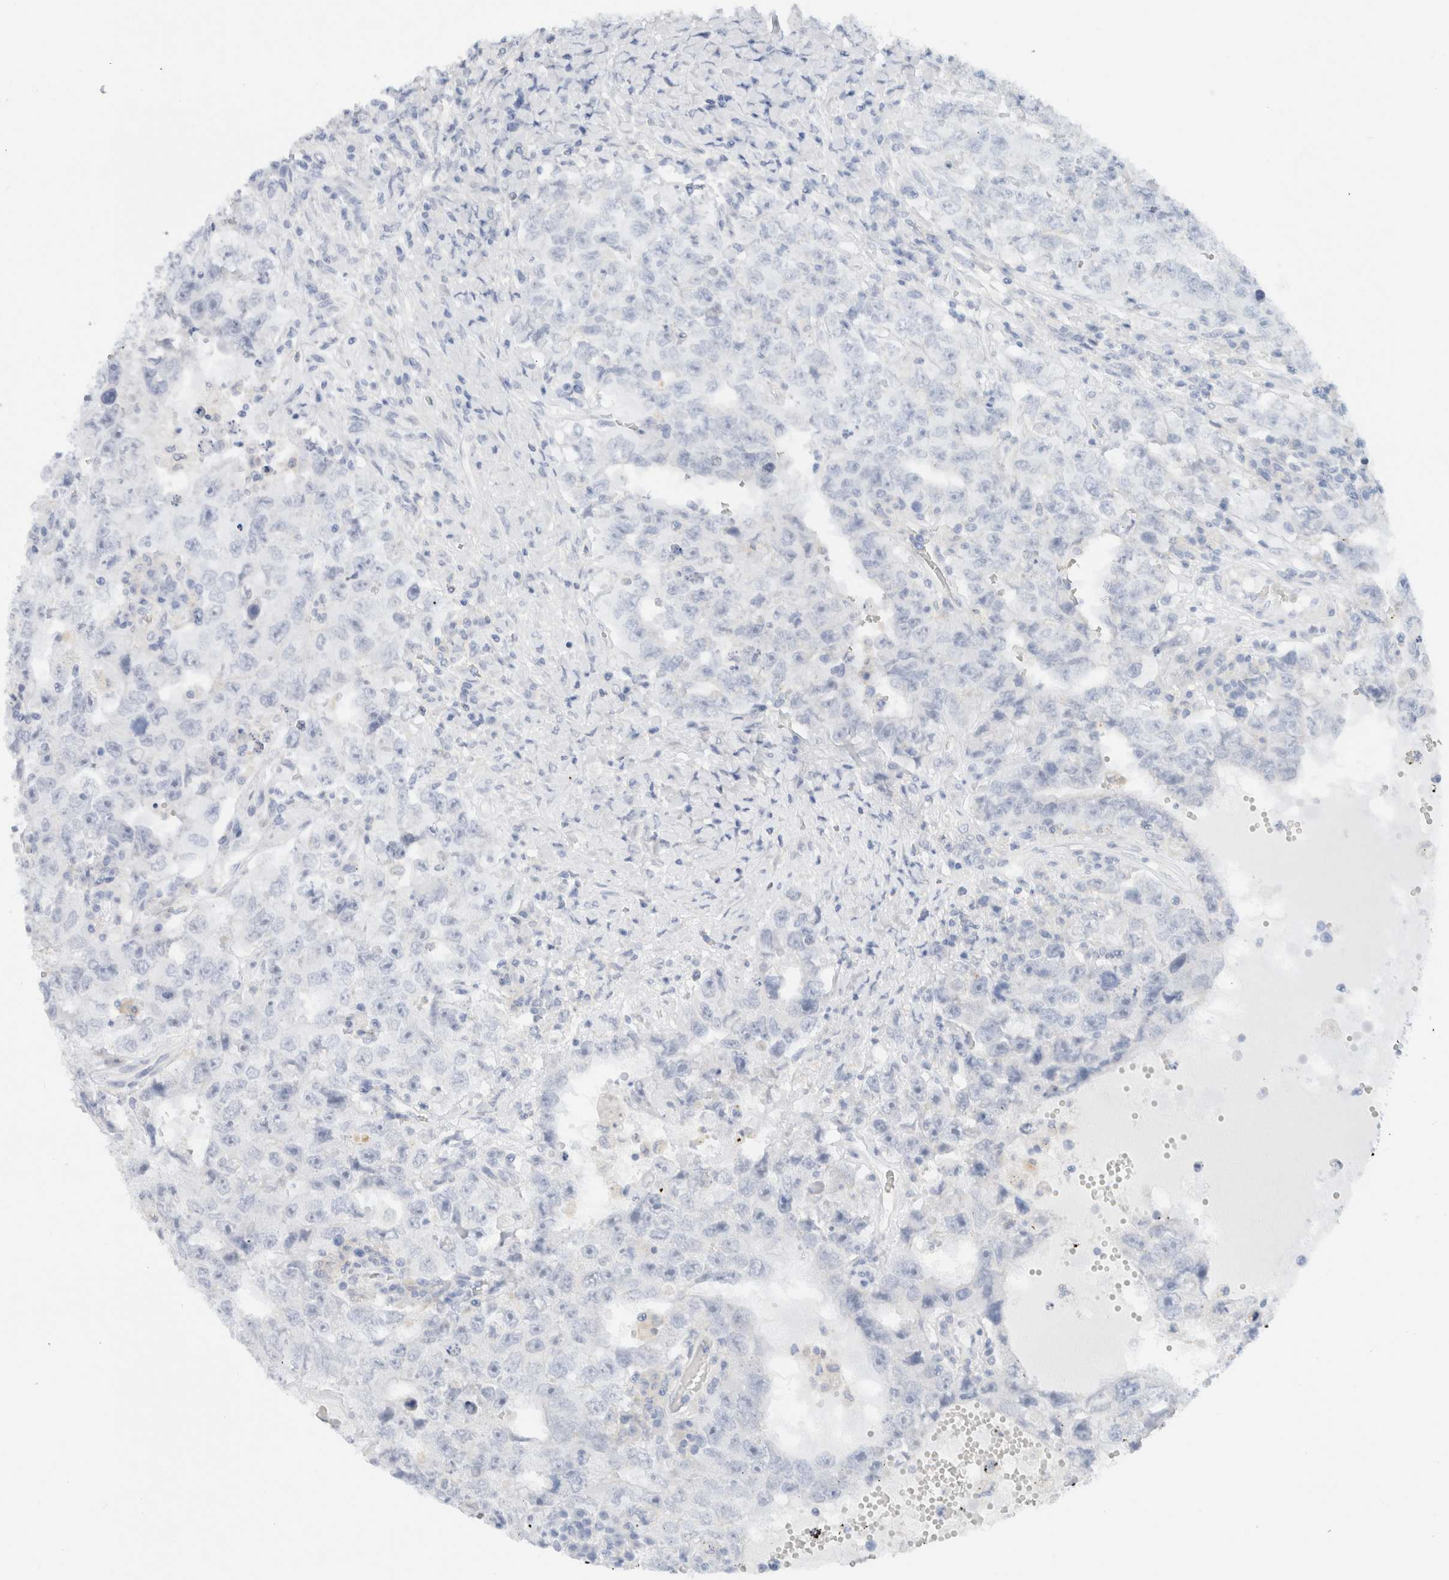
{"staining": {"intensity": "negative", "quantity": "none", "location": "none"}, "tissue": "testis cancer", "cell_type": "Tumor cells", "image_type": "cancer", "snomed": [{"axis": "morphology", "description": "Carcinoma, Embryonal, NOS"}, {"axis": "topography", "description": "Testis"}], "caption": "A high-resolution histopathology image shows immunohistochemistry staining of embryonal carcinoma (testis), which demonstrates no significant staining in tumor cells.", "gene": "SDR16C5", "patient": {"sex": "male", "age": 26}}